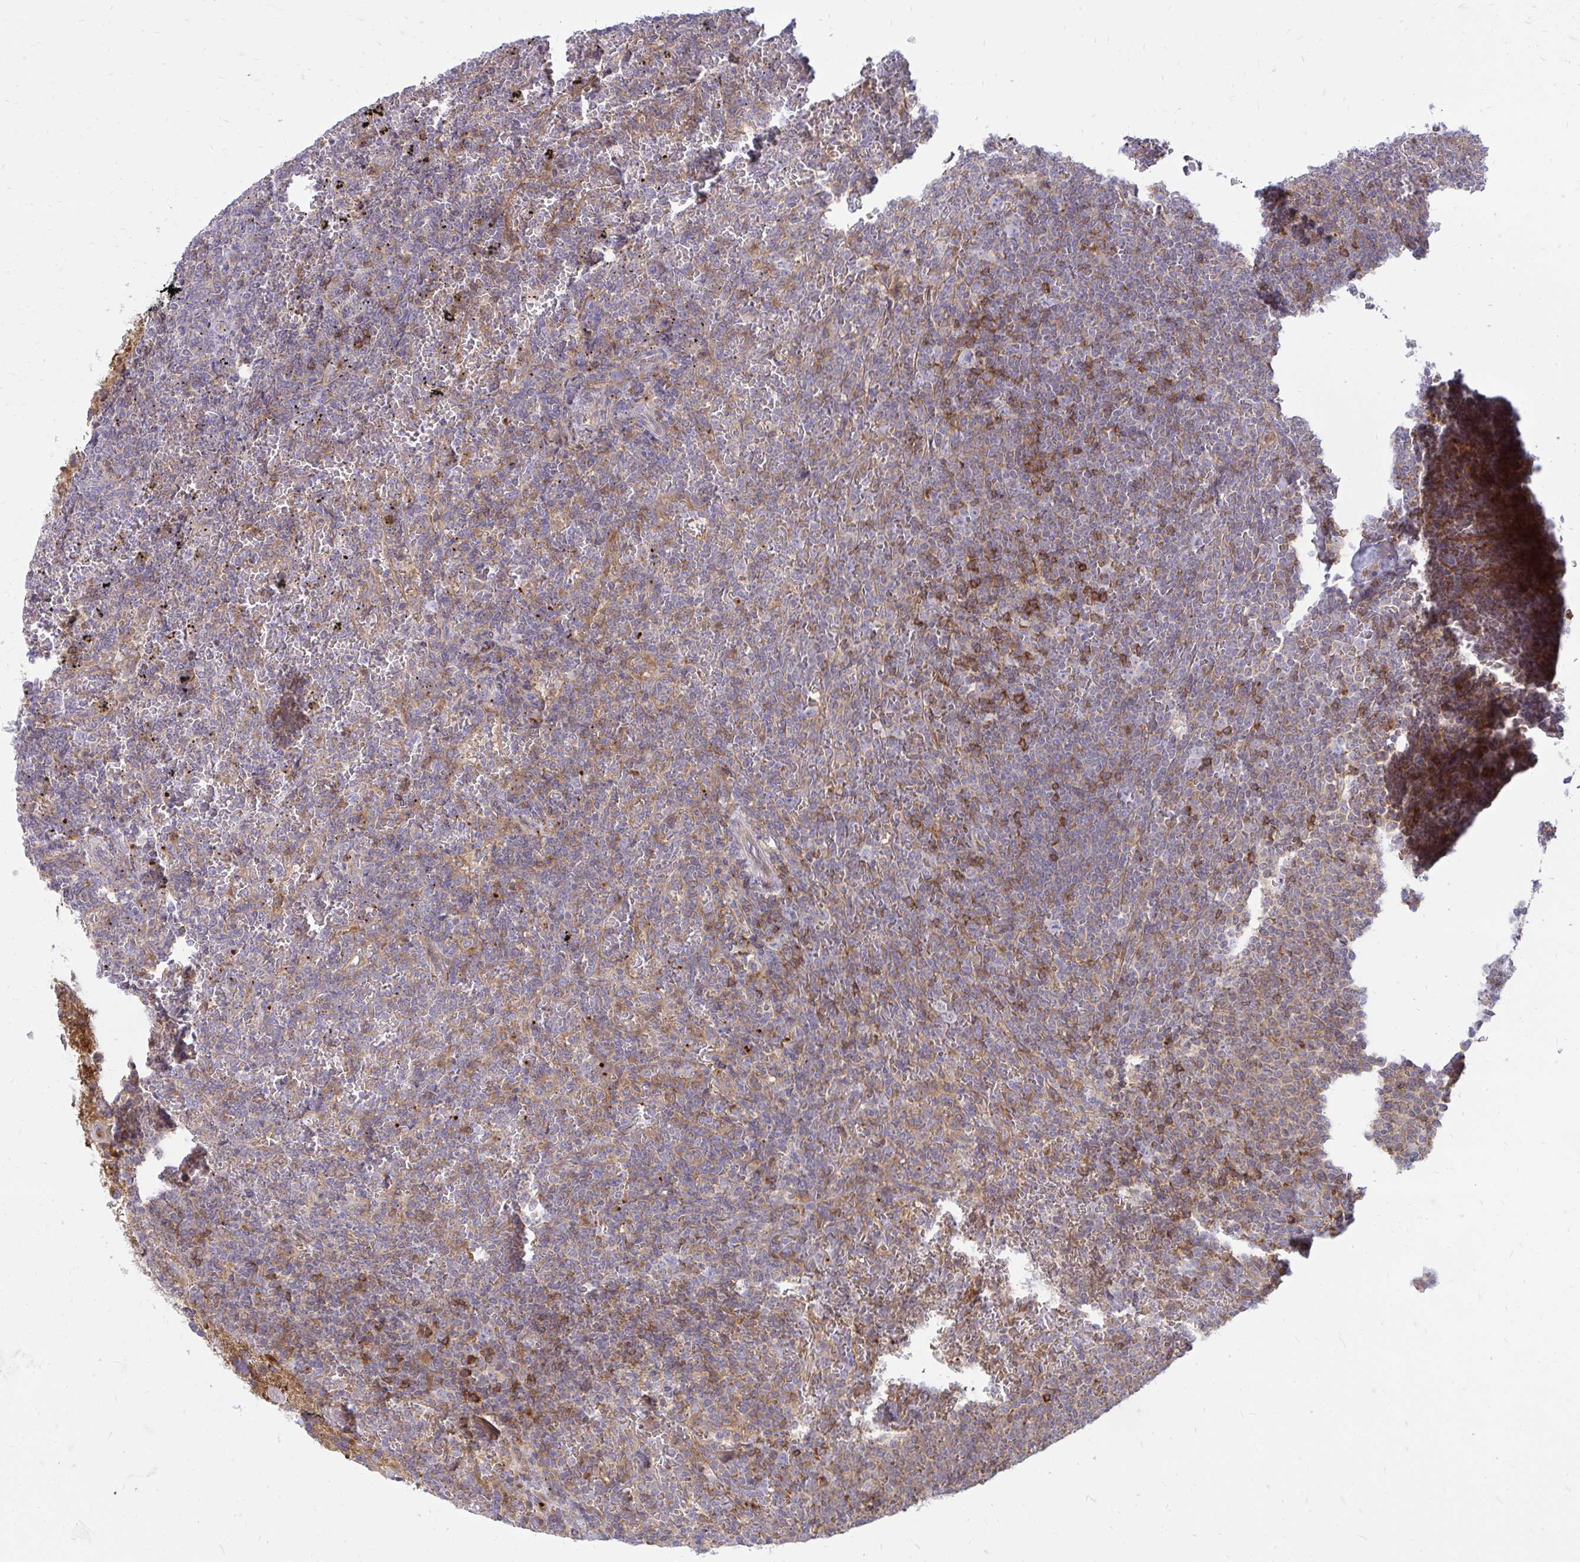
{"staining": {"intensity": "weak", "quantity": "25%-75%", "location": "cytoplasmic/membranous"}, "tissue": "lymphoma", "cell_type": "Tumor cells", "image_type": "cancer", "snomed": [{"axis": "morphology", "description": "Malignant lymphoma, non-Hodgkin's type, Low grade"}, {"axis": "topography", "description": "Spleen"}], "caption": "High-power microscopy captured an immunohistochemistry histopathology image of malignant lymphoma, non-Hodgkin's type (low-grade), revealing weak cytoplasmic/membranous expression in about 25%-75% of tumor cells.", "gene": "ASAP1", "patient": {"sex": "female", "age": 77}}